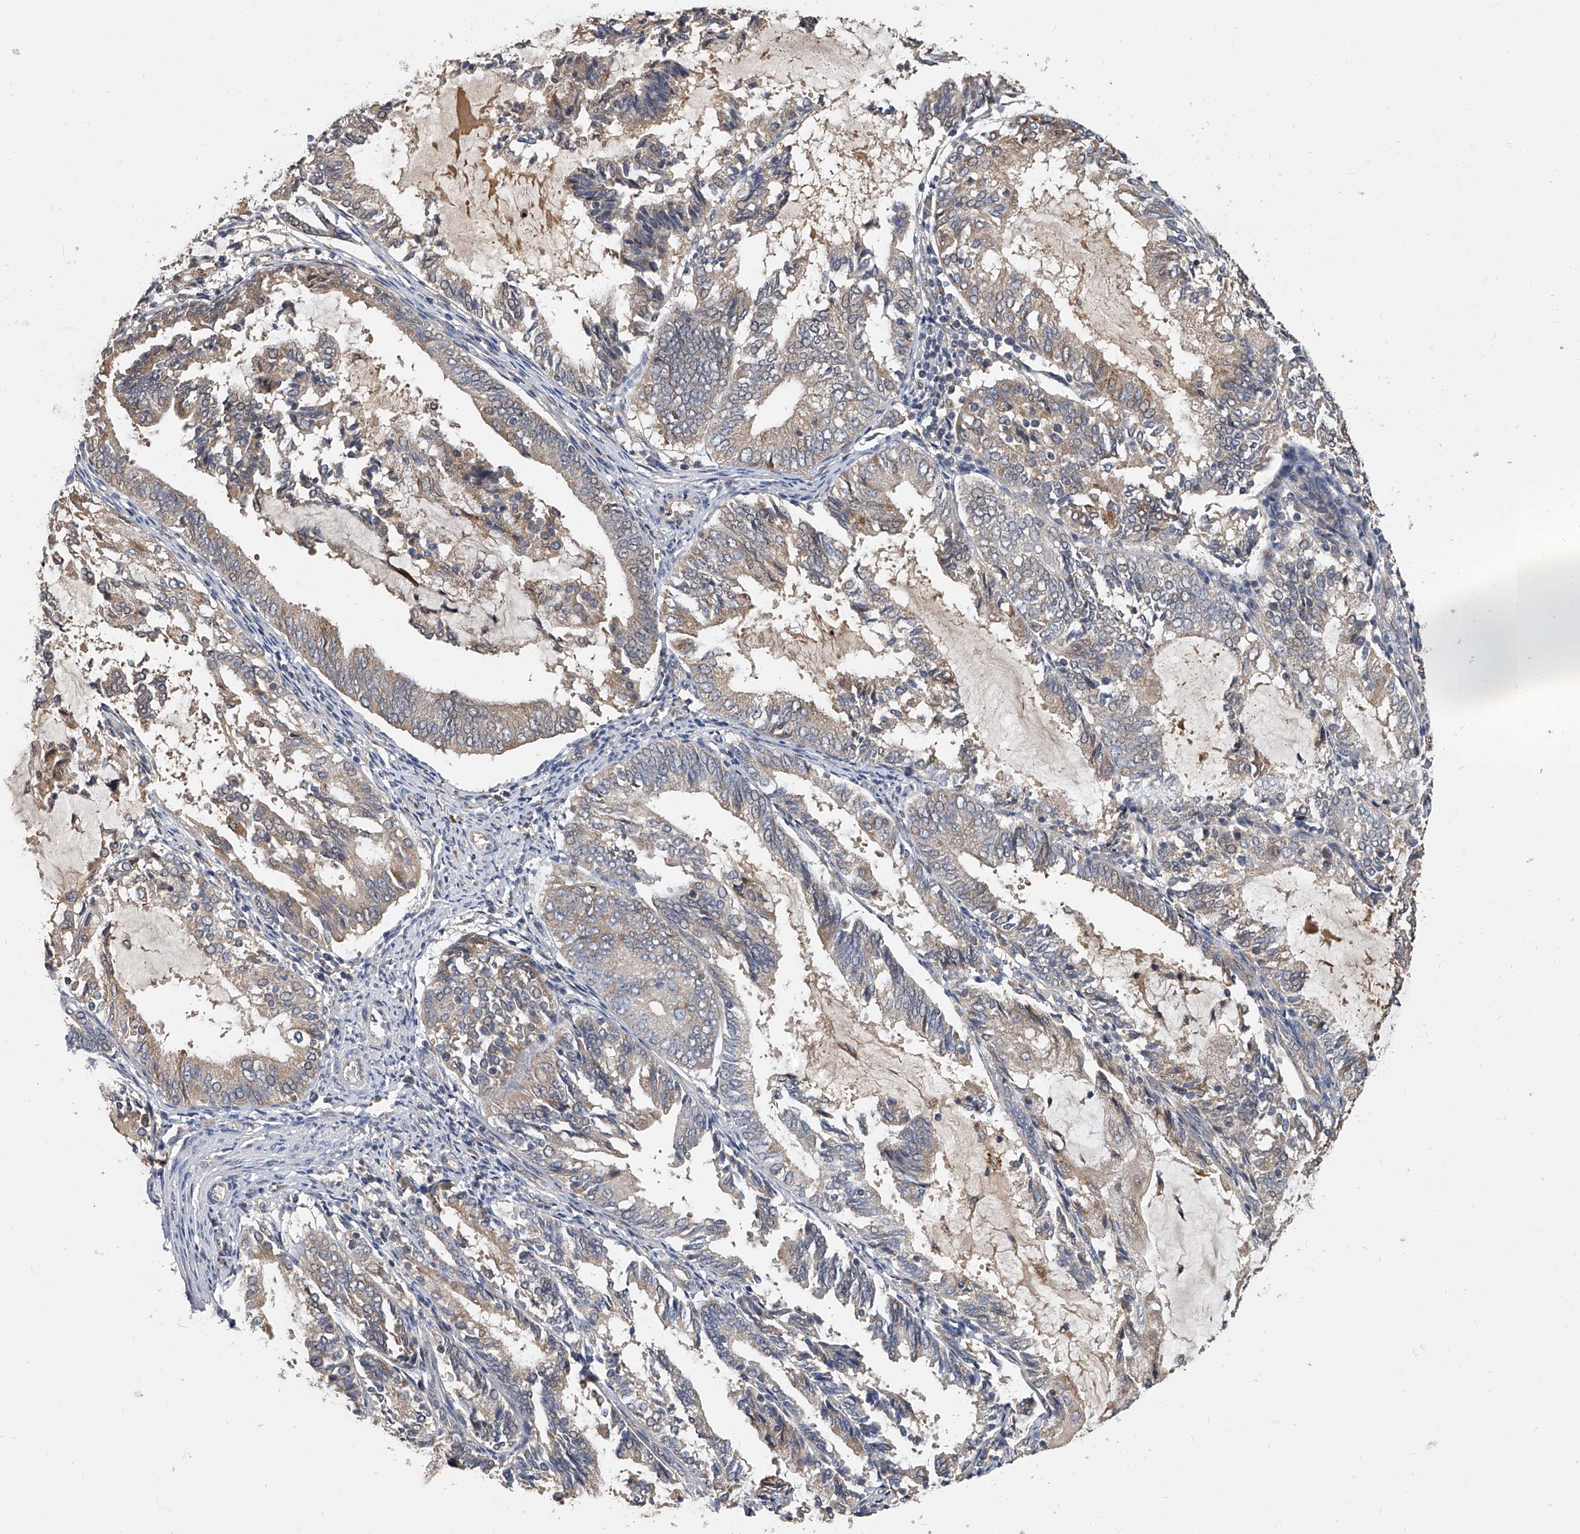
{"staining": {"intensity": "weak", "quantity": ">75%", "location": "cytoplasmic/membranous"}, "tissue": "endometrial cancer", "cell_type": "Tumor cells", "image_type": "cancer", "snomed": [{"axis": "morphology", "description": "Adenocarcinoma, NOS"}, {"axis": "topography", "description": "Endometrium"}], "caption": "This is a photomicrograph of IHC staining of adenocarcinoma (endometrial), which shows weak expression in the cytoplasmic/membranous of tumor cells.", "gene": "JAG2", "patient": {"sex": "female", "age": 81}}